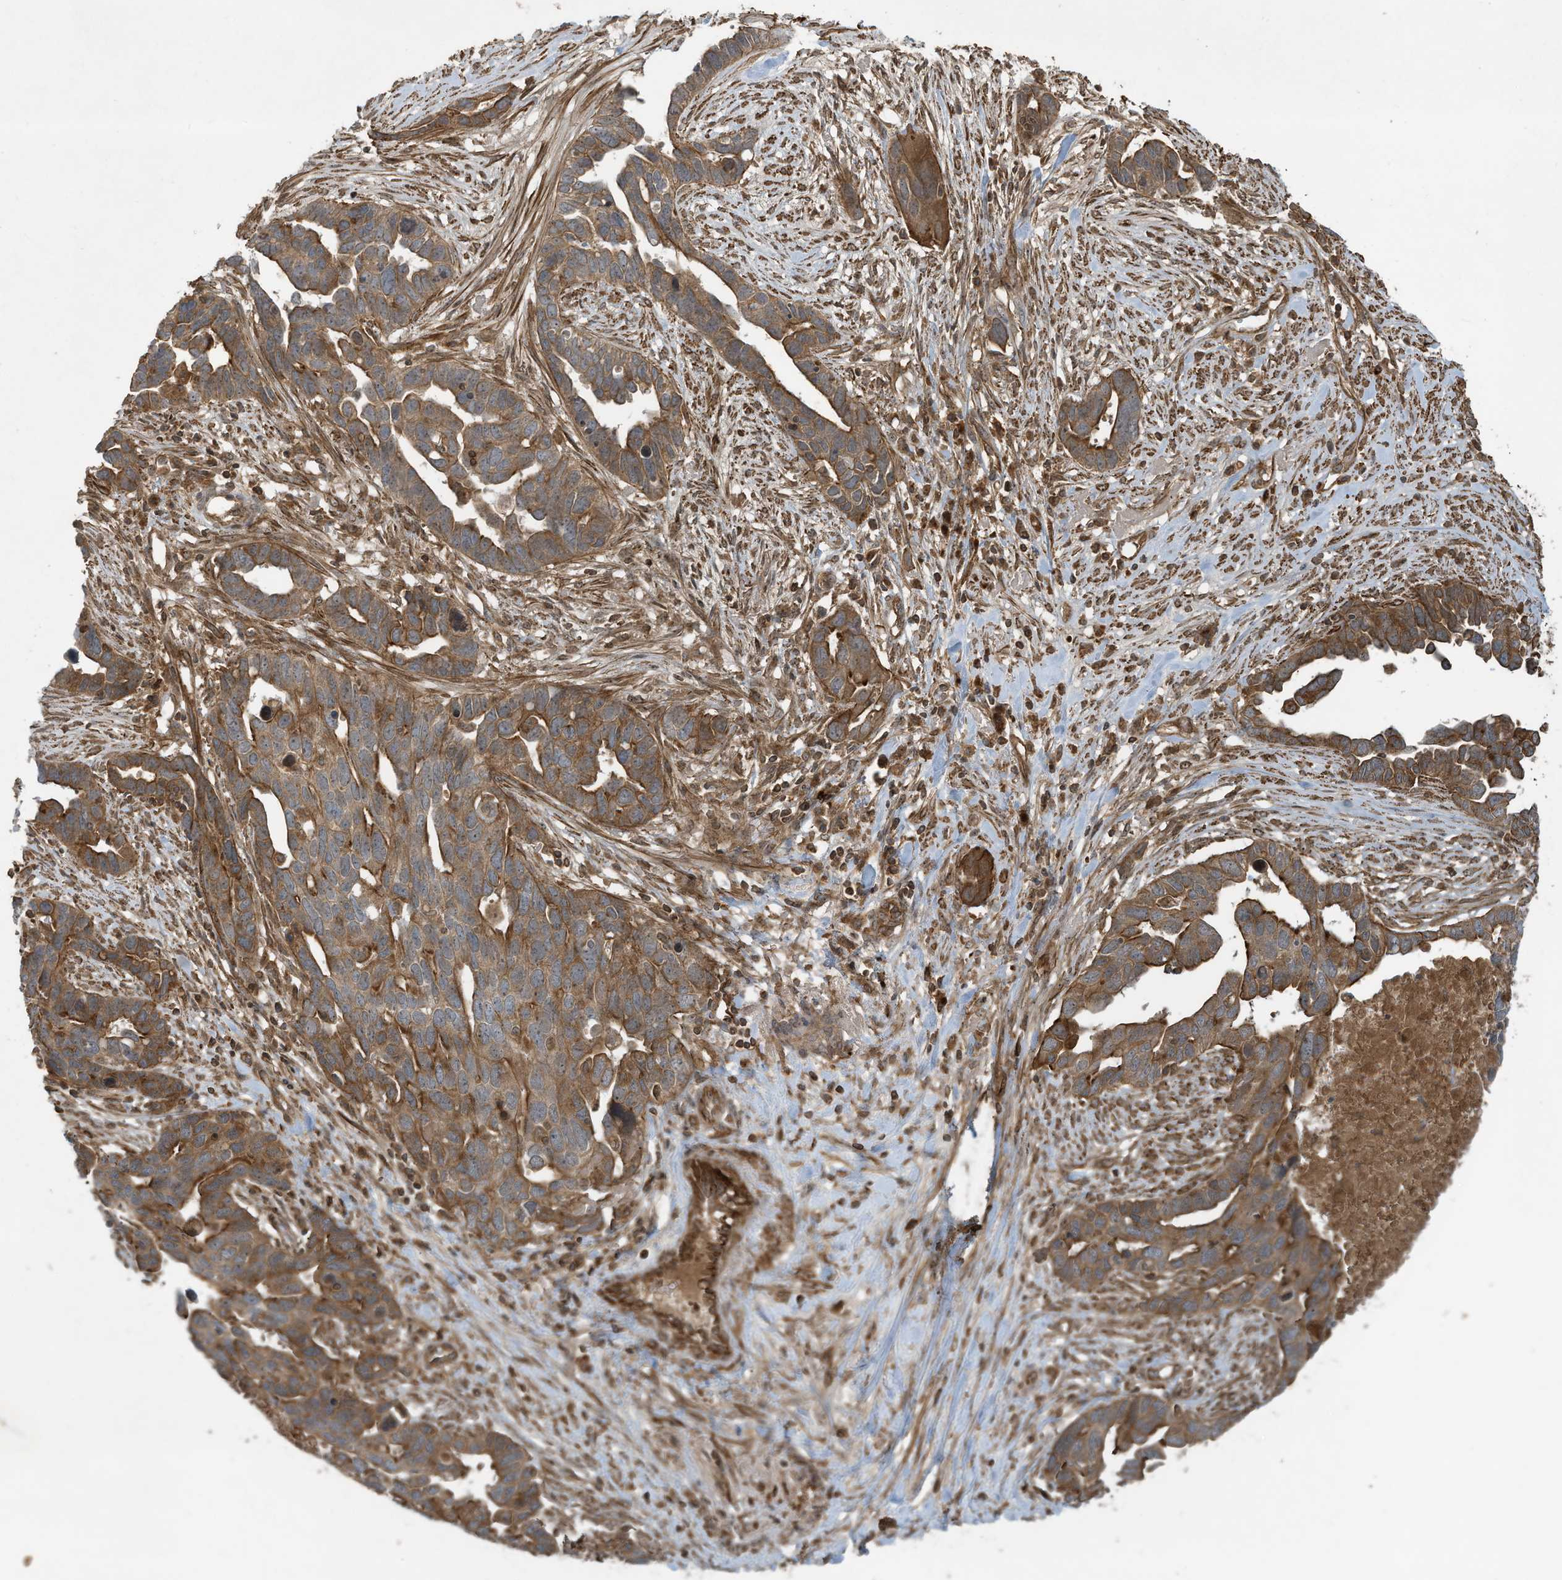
{"staining": {"intensity": "moderate", "quantity": ">75%", "location": "cytoplasmic/membranous"}, "tissue": "ovarian cancer", "cell_type": "Tumor cells", "image_type": "cancer", "snomed": [{"axis": "morphology", "description": "Cystadenocarcinoma, serous, NOS"}, {"axis": "topography", "description": "Ovary"}], "caption": "There is medium levels of moderate cytoplasmic/membranous expression in tumor cells of serous cystadenocarcinoma (ovarian), as demonstrated by immunohistochemical staining (brown color).", "gene": "DDIT4", "patient": {"sex": "female", "age": 54}}